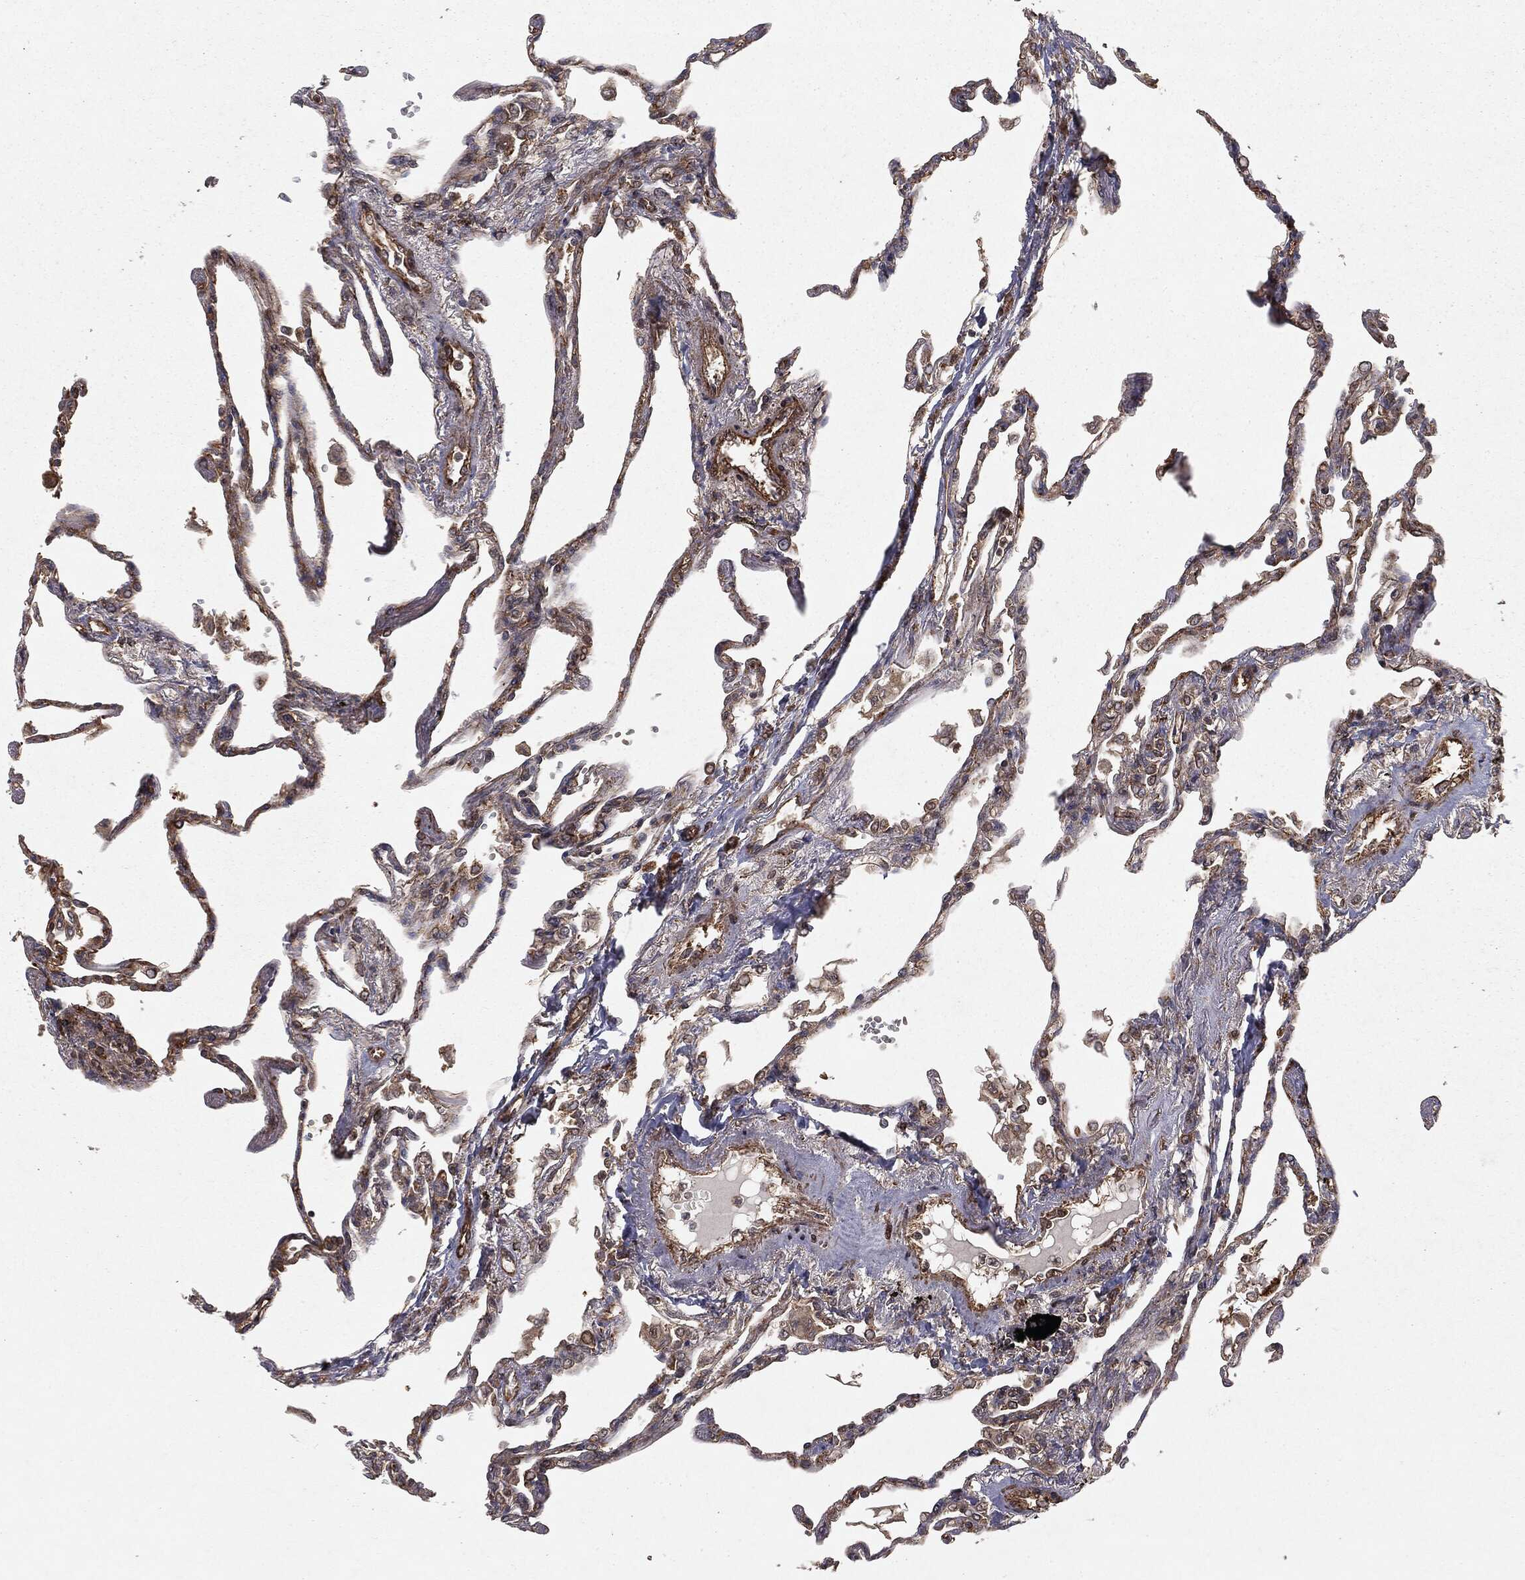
{"staining": {"intensity": "strong", "quantity": ">75%", "location": "cytoplasmic/membranous,nuclear"}, "tissue": "lung", "cell_type": "Alveolar cells", "image_type": "normal", "snomed": [{"axis": "morphology", "description": "Normal tissue, NOS"}, {"axis": "topography", "description": "Lung"}], "caption": "A high-resolution micrograph shows immunohistochemistry staining of unremarkable lung, which reveals strong cytoplasmic/membranous,nuclear positivity in approximately >75% of alveolar cells.", "gene": "RANBP9", "patient": {"sex": "male", "age": 78}}